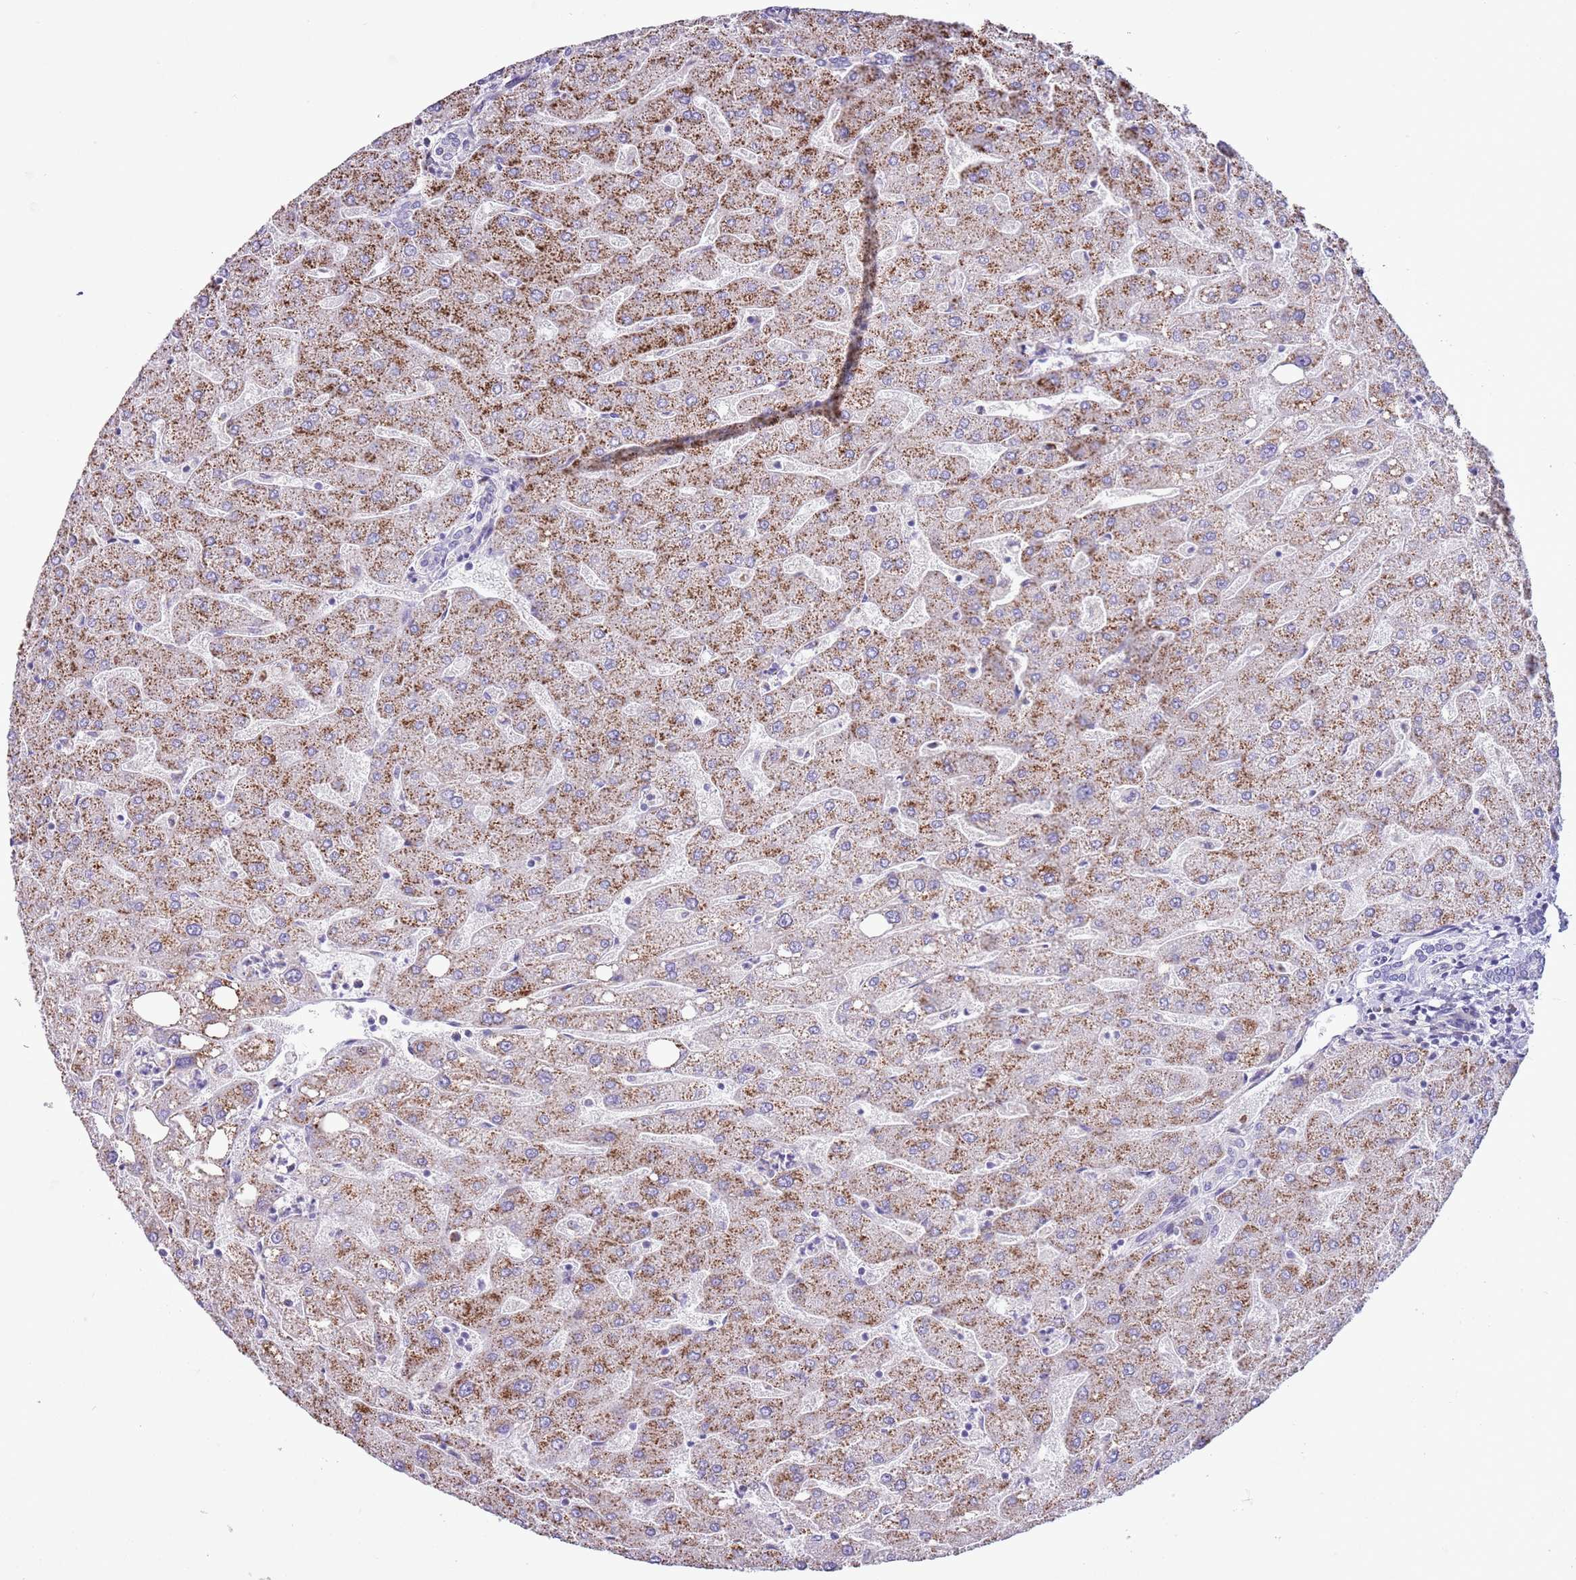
{"staining": {"intensity": "negative", "quantity": "none", "location": "none"}, "tissue": "liver", "cell_type": "Cholangiocytes", "image_type": "normal", "snomed": [{"axis": "morphology", "description": "Normal tissue, NOS"}, {"axis": "topography", "description": "Liver"}], "caption": "This is a image of immunohistochemistry staining of normal liver, which shows no expression in cholangiocytes.", "gene": "ZNF697", "patient": {"sex": "male", "age": 67}}